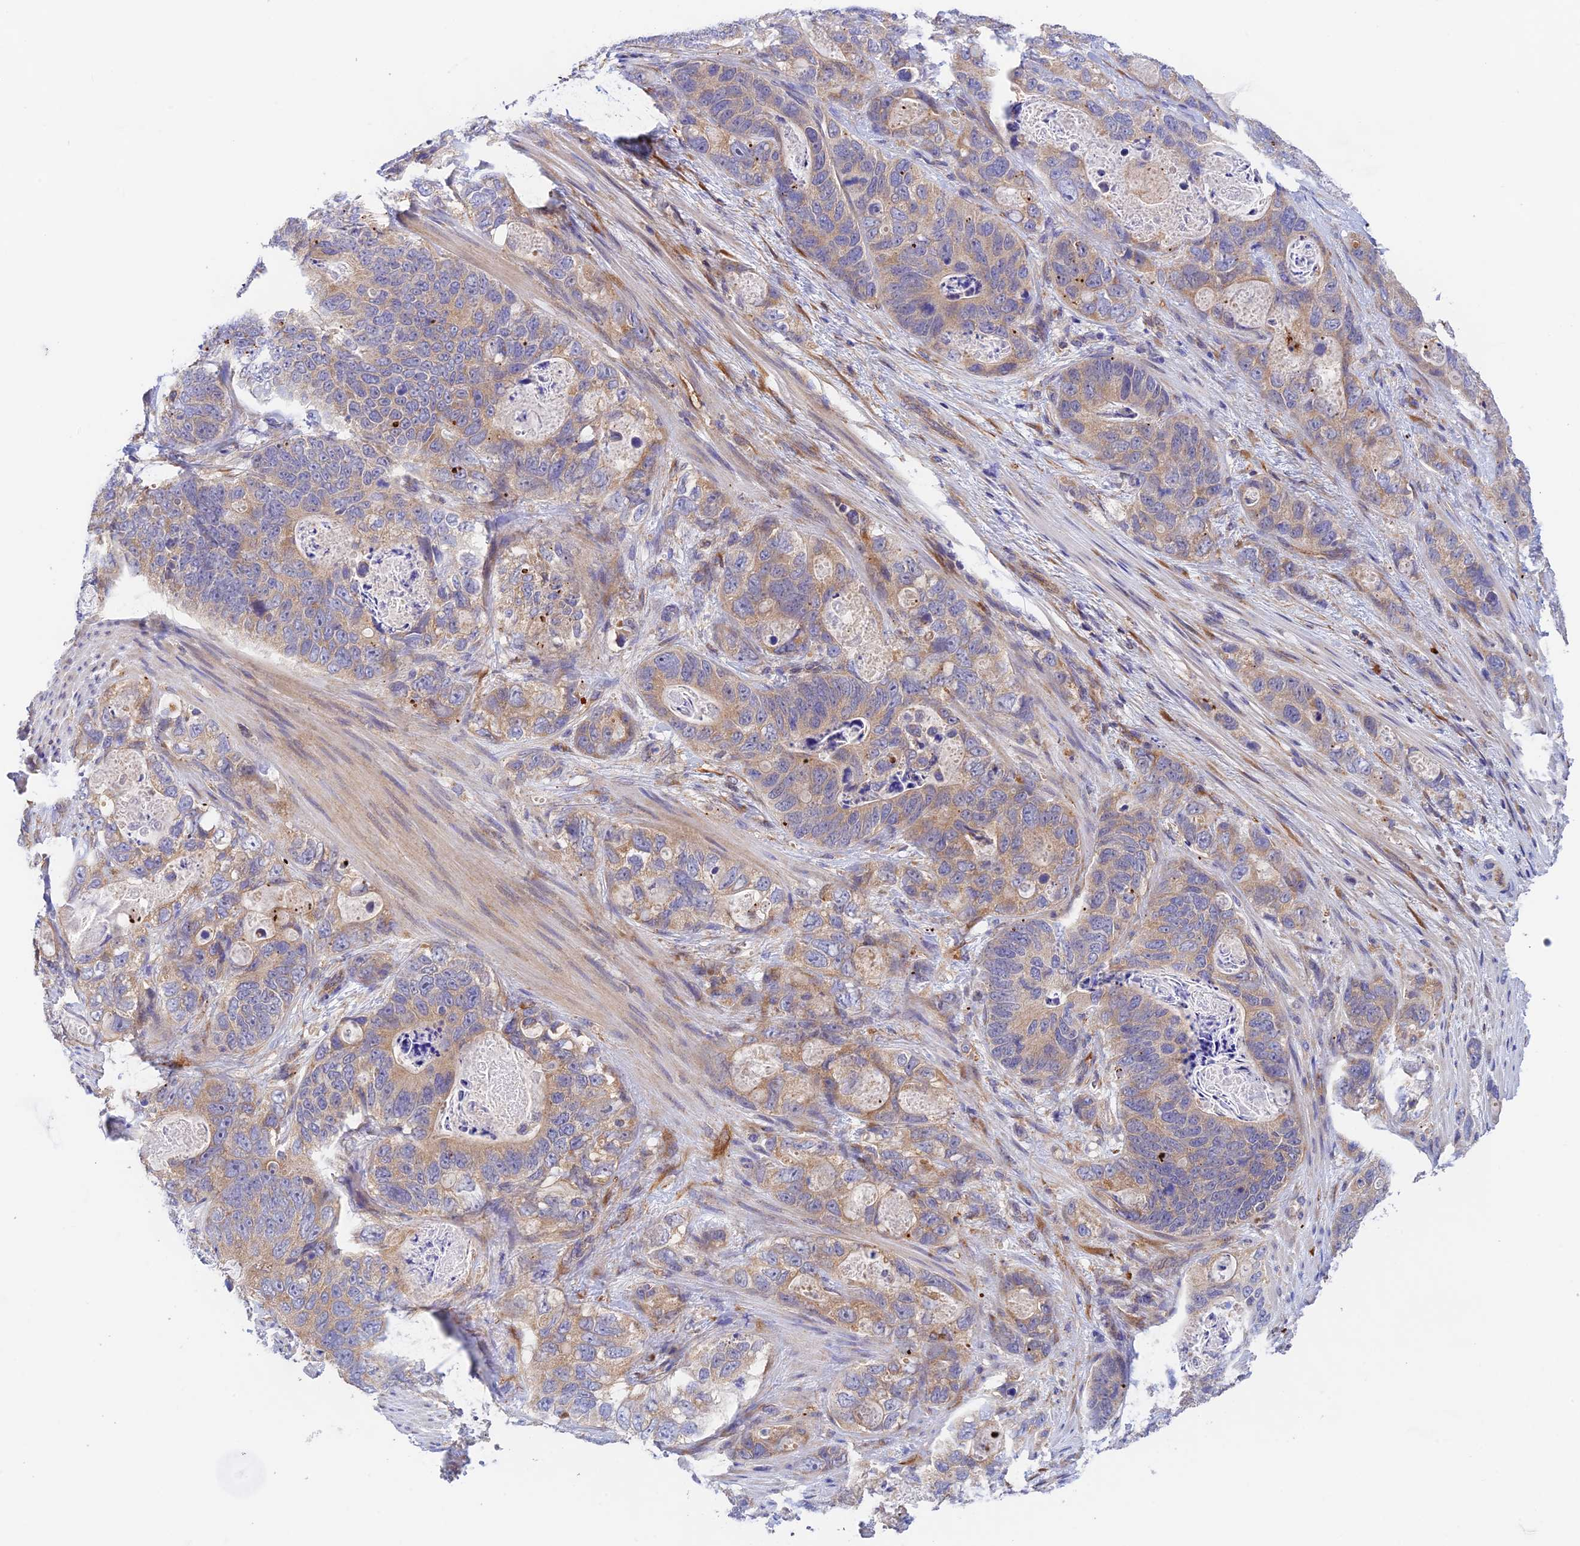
{"staining": {"intensity": "moderate", "quantity": ">75%", "location": "cytoplasmic/membranous"}, "tissue": "stomach cancer", "cell_type": "Tumor cells", "image_type": "cancer", "snomed": [{"axis": "morphology", "description": "Normal tissue, NOS"}, {"axis": "morphology", "description": "Adenocarcinoma, NOS"}, {"axis": "topography", "description": "Stomach"}], "caption": "Immunohistochemistry (IHC) micrograph of neoplastic tissue: human stomach cancer (adenocarcinoma) stained using immunohistochemistry displays medium levels of moderate protein expression localized specifically in the cytoplasmic/membranous of tumor cells, appearing as a cytoplasmic/membranous brown color.", "gene": "RANBP6", "patient": {"sex": "female", "age": 89}}